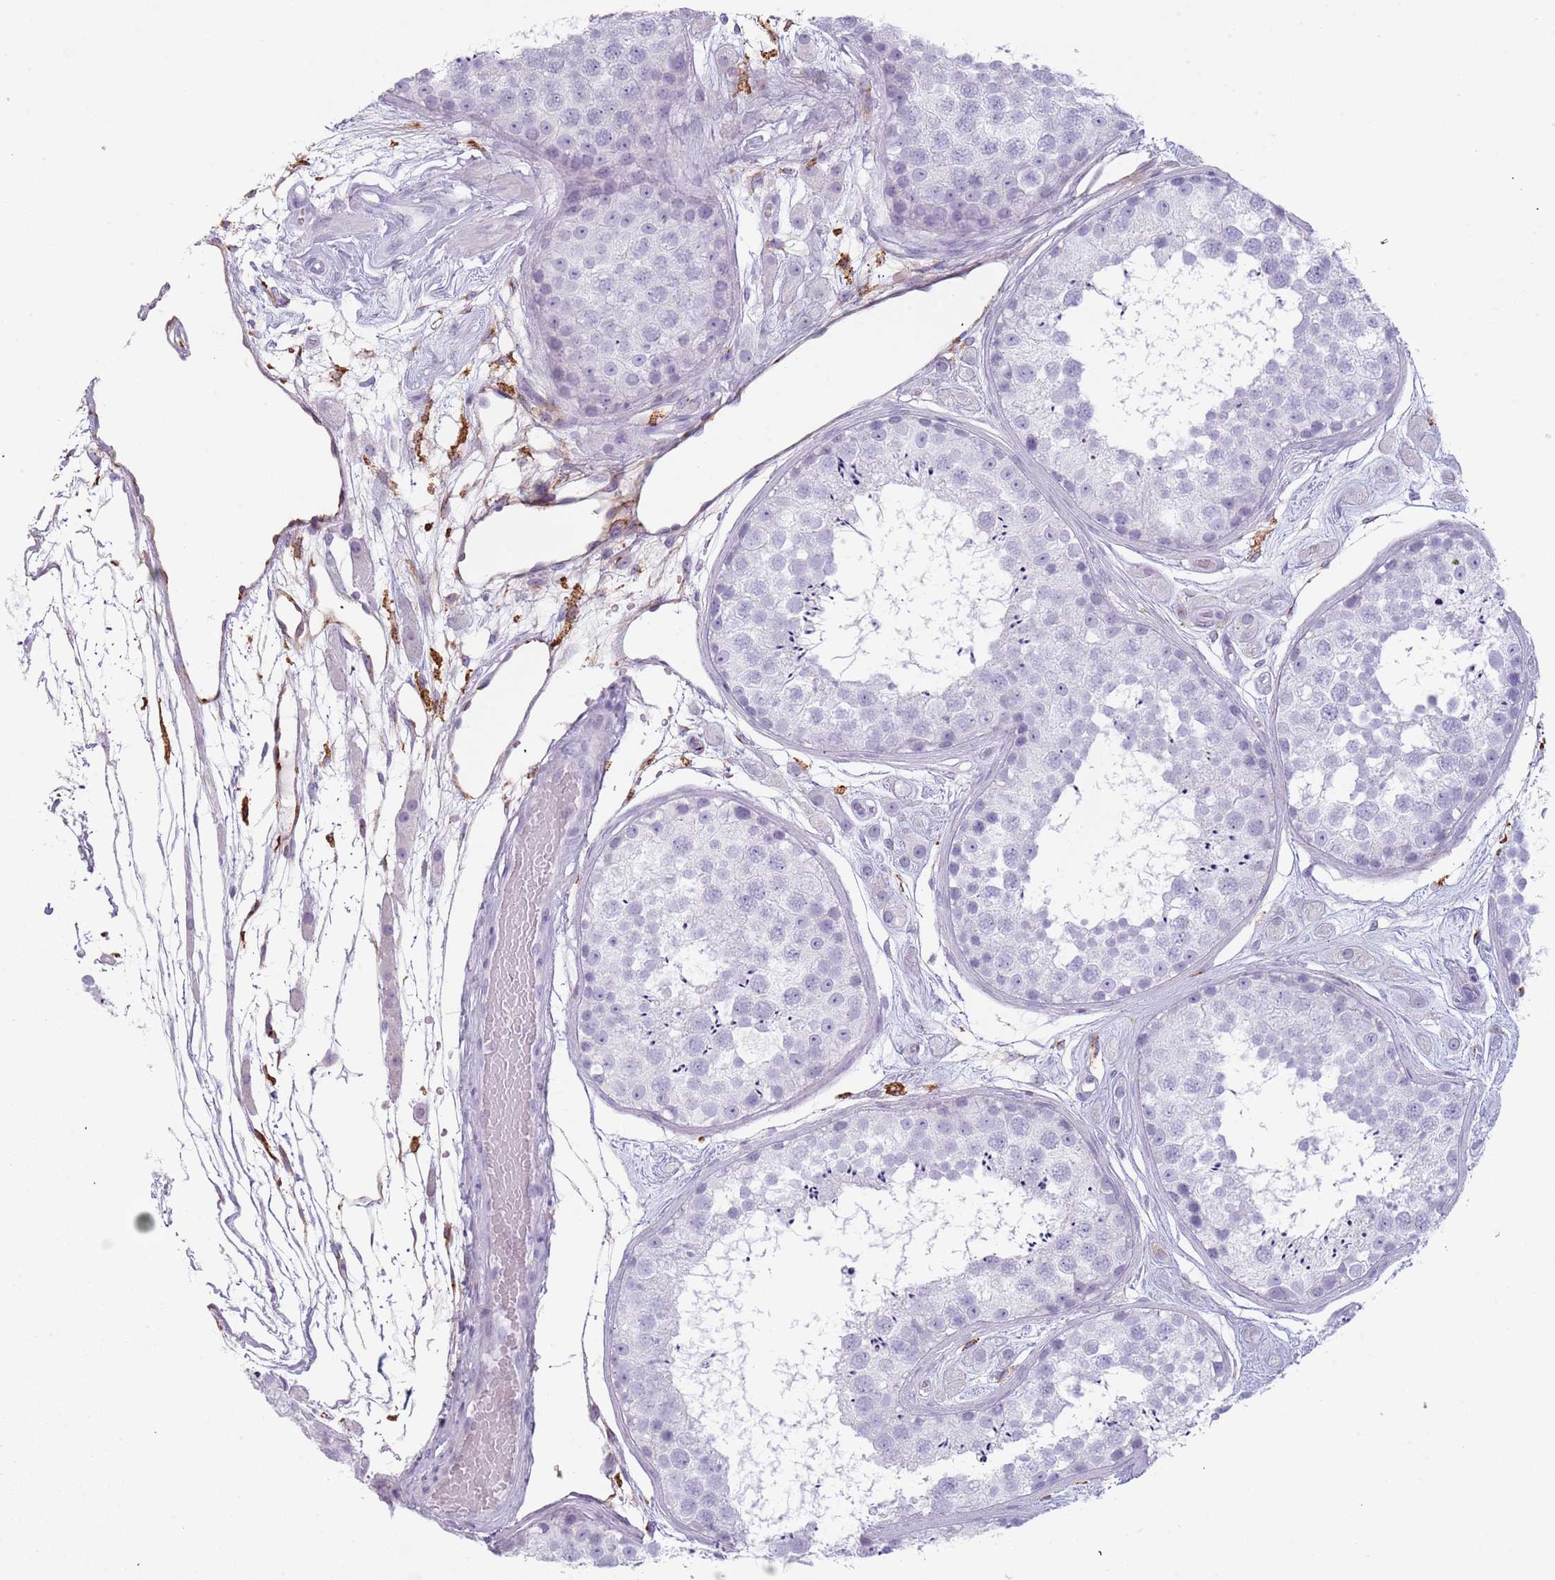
{"staining": {"intensity": "negative", "quantity": "none", "location": "none"}, "tissue": "testis", "cell_type": "Cells in seminiferous ducts", "image_type": "normal", "snomed": [{"axis": "morphology", "description": "Normal tissue, NOS"}, {"axis": "topography", "description": "Testis"}], "caption": "Human testis stained for a protein using IHC exhibits no staining in cells in seminiferous ducts.", "gene": "COLEC12", "patient": {"sex": "male", "age": 25}}